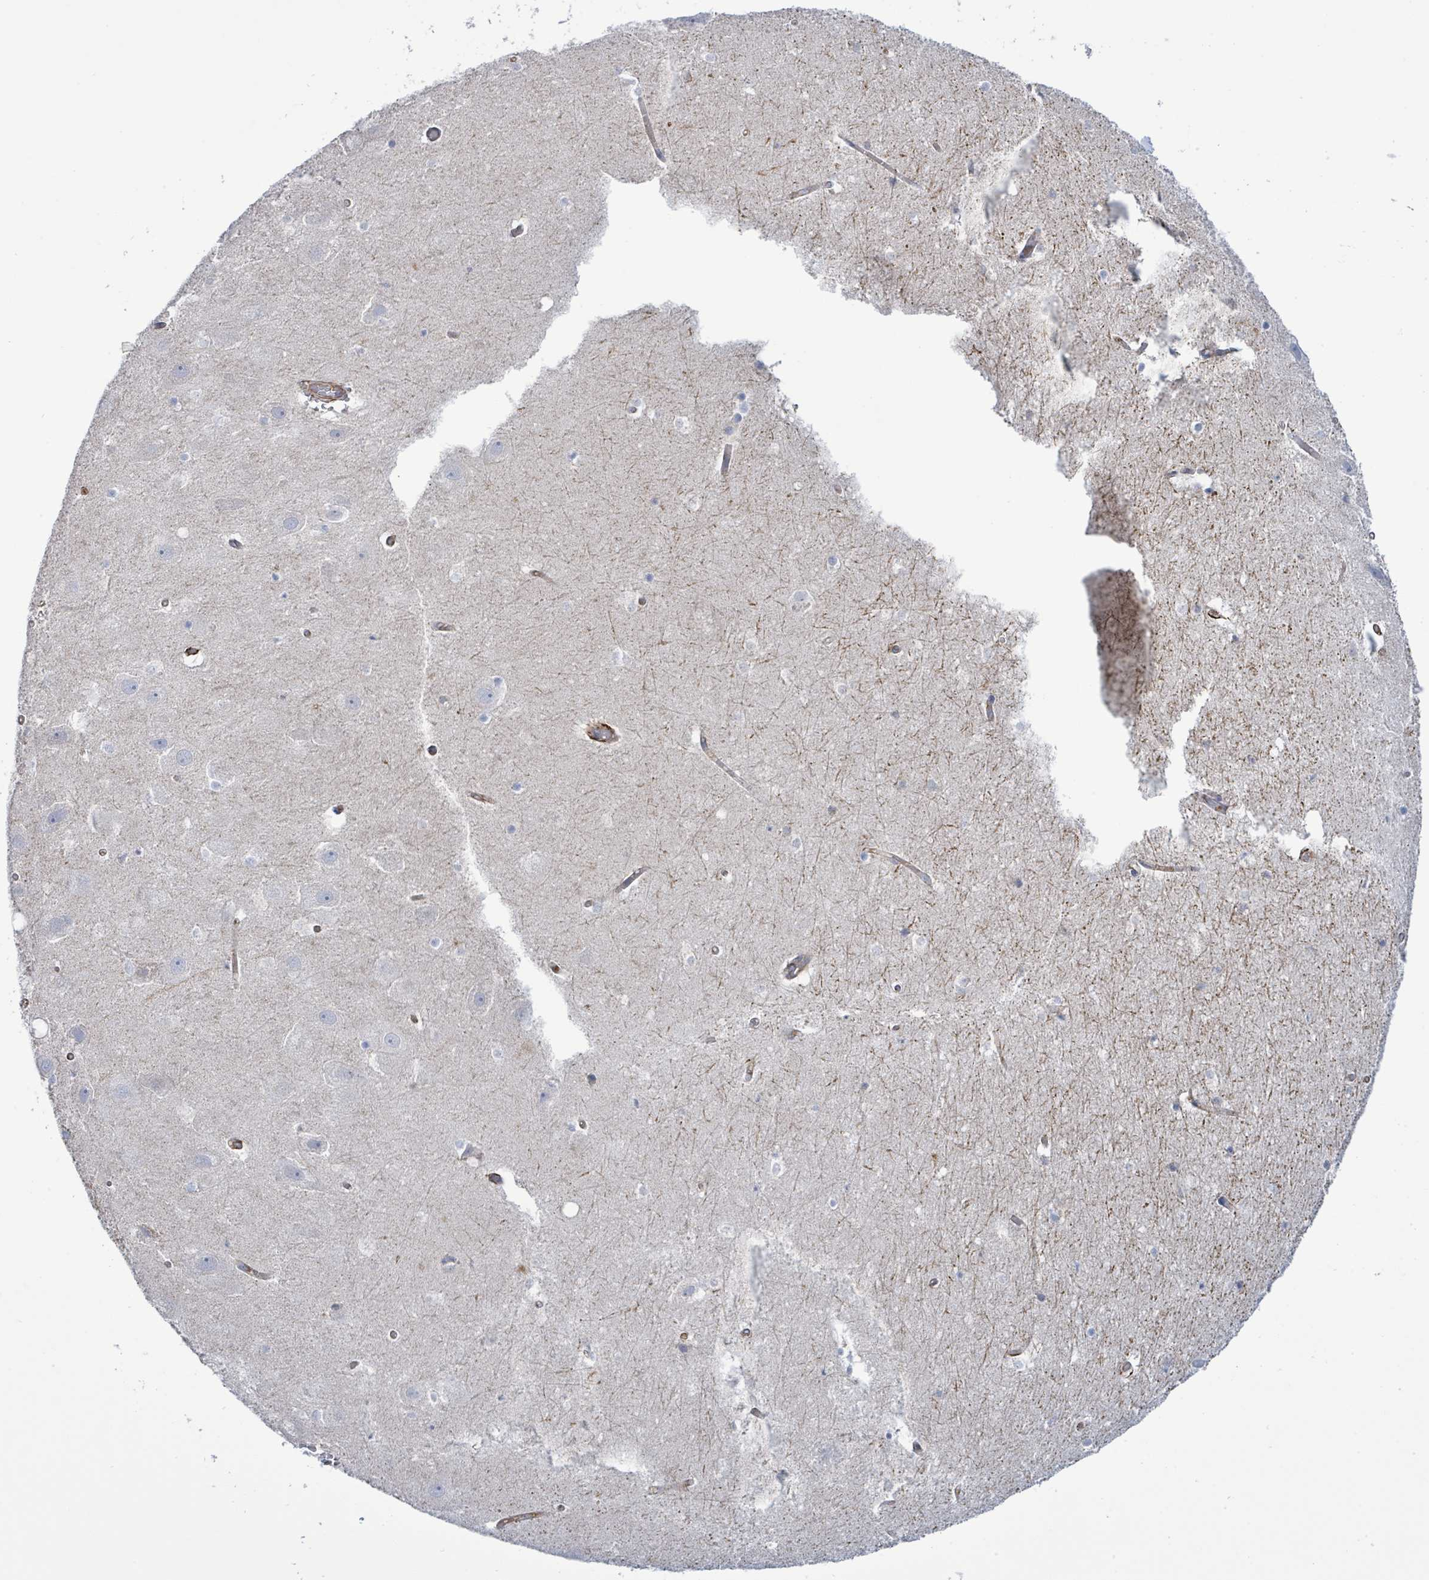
{"staining": {"intensity": "negative", "quantity": "none", "location": "none"}, "tissue": "hippocampus", "cell_type": "Glial cells", "image_type": "normal", "snomed": [{"axis": "morphology", "description": "Normal tissue, NOS"}, {"axis": "topography", "description": "Hippocampus"}], "caption": "This photomicrograph is of unremarkable hippocampus stained with IHC to label a protein in brown with the nuclei are counter-stained blue. There is no positivity in glial cells.", "gene": "EGFL7", "patient": {"sex": "female", "age": 52}}